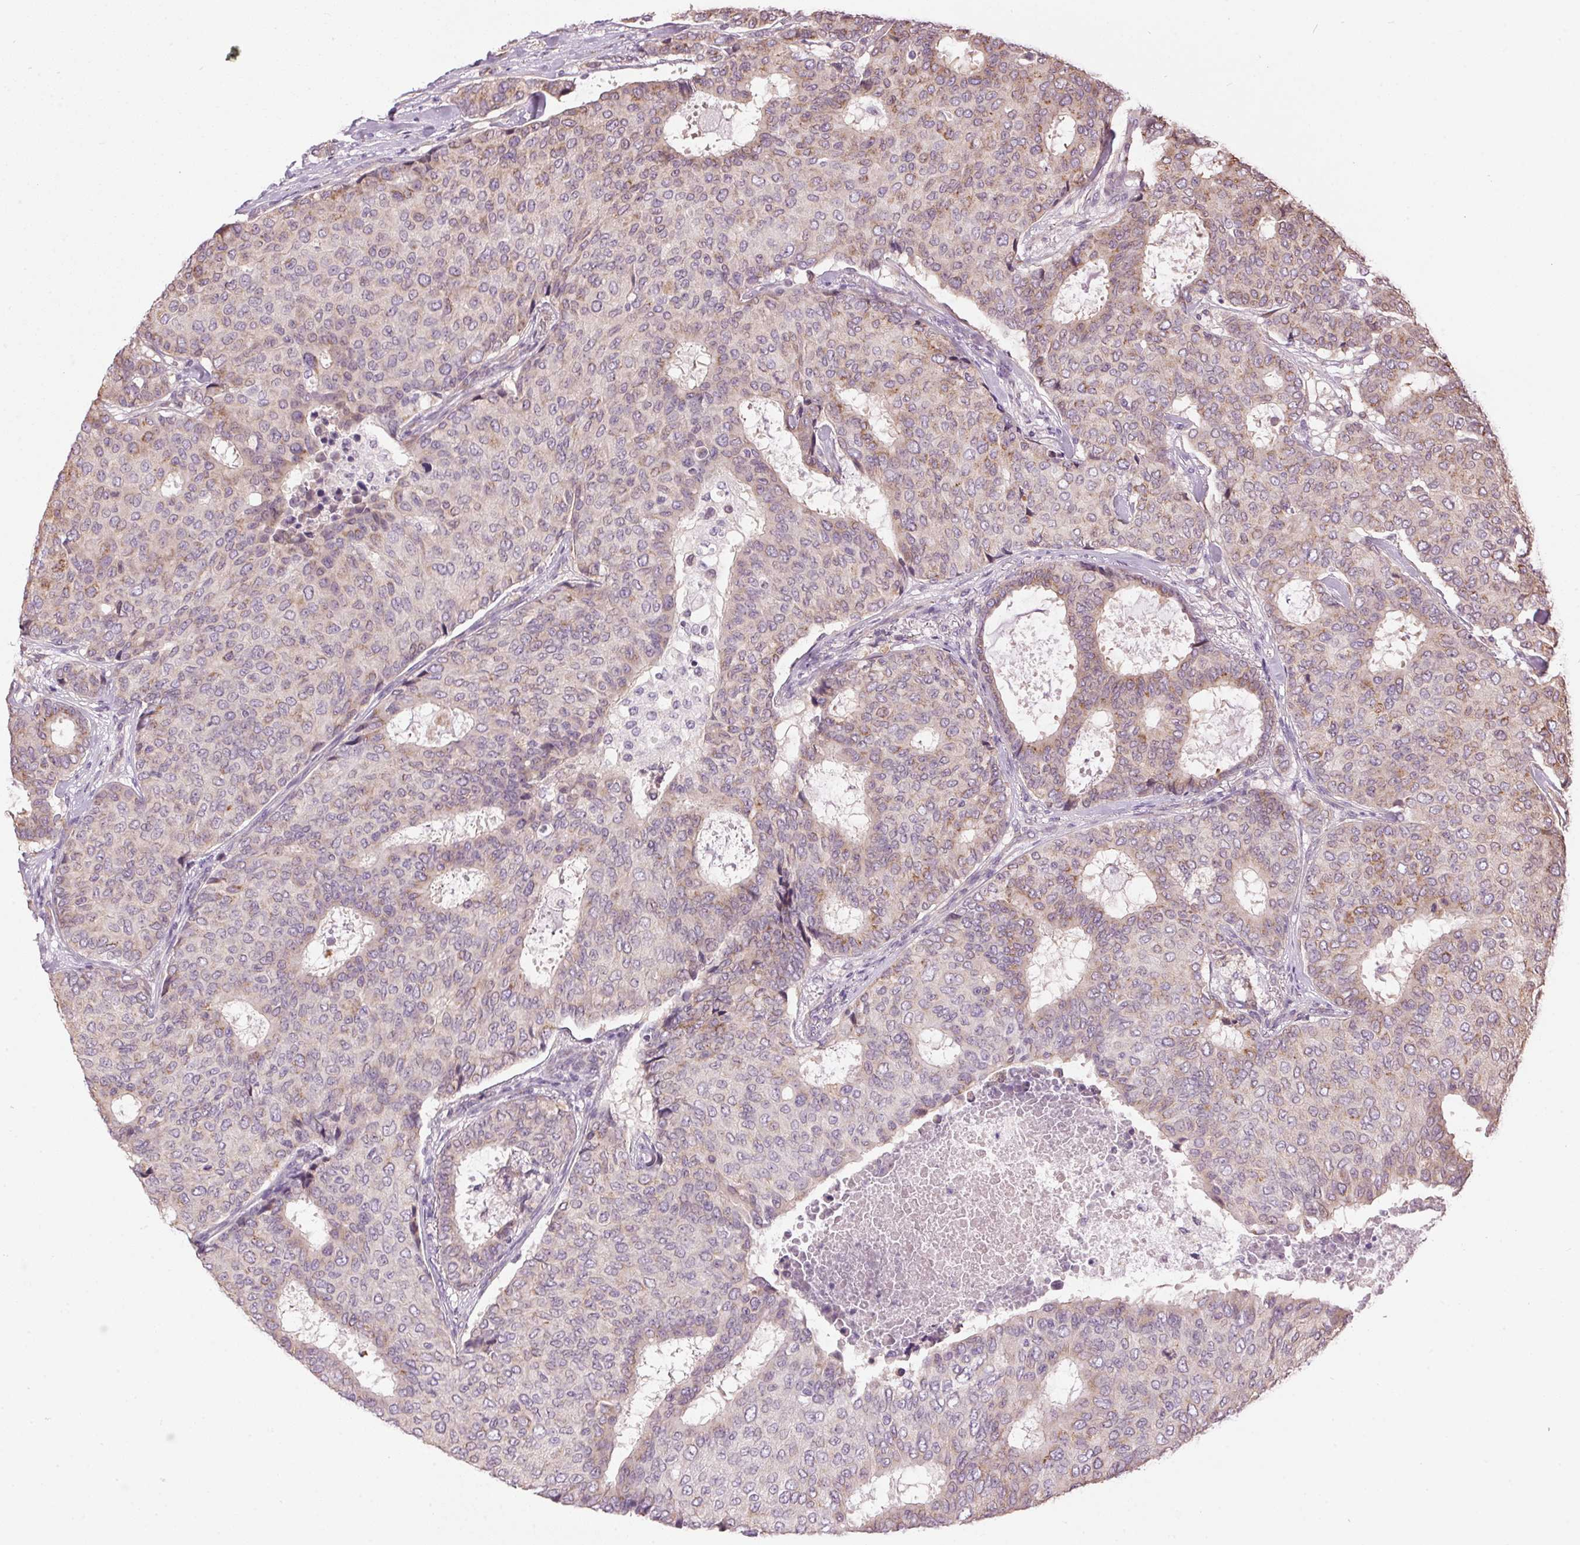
{"staining": {"intensity": "moderate", "quantity": "<25%", "location": "cytoplasmic/membranous"}, "tissue": "breast cancer", "cell_type": "Tumor cells", "image_type": "cancer", "snomed": [{"axis": "morphology", "description": "Duct carcinoma"}, {"axis": "topography", "description": "Breast"}], "caption": "Breast invasive ductal carcinoma stained with a protein marker reveals moderate staining in tumor cells.", "gene": "GOLPH3", "patient": {"sex": "female", "age": 75}}